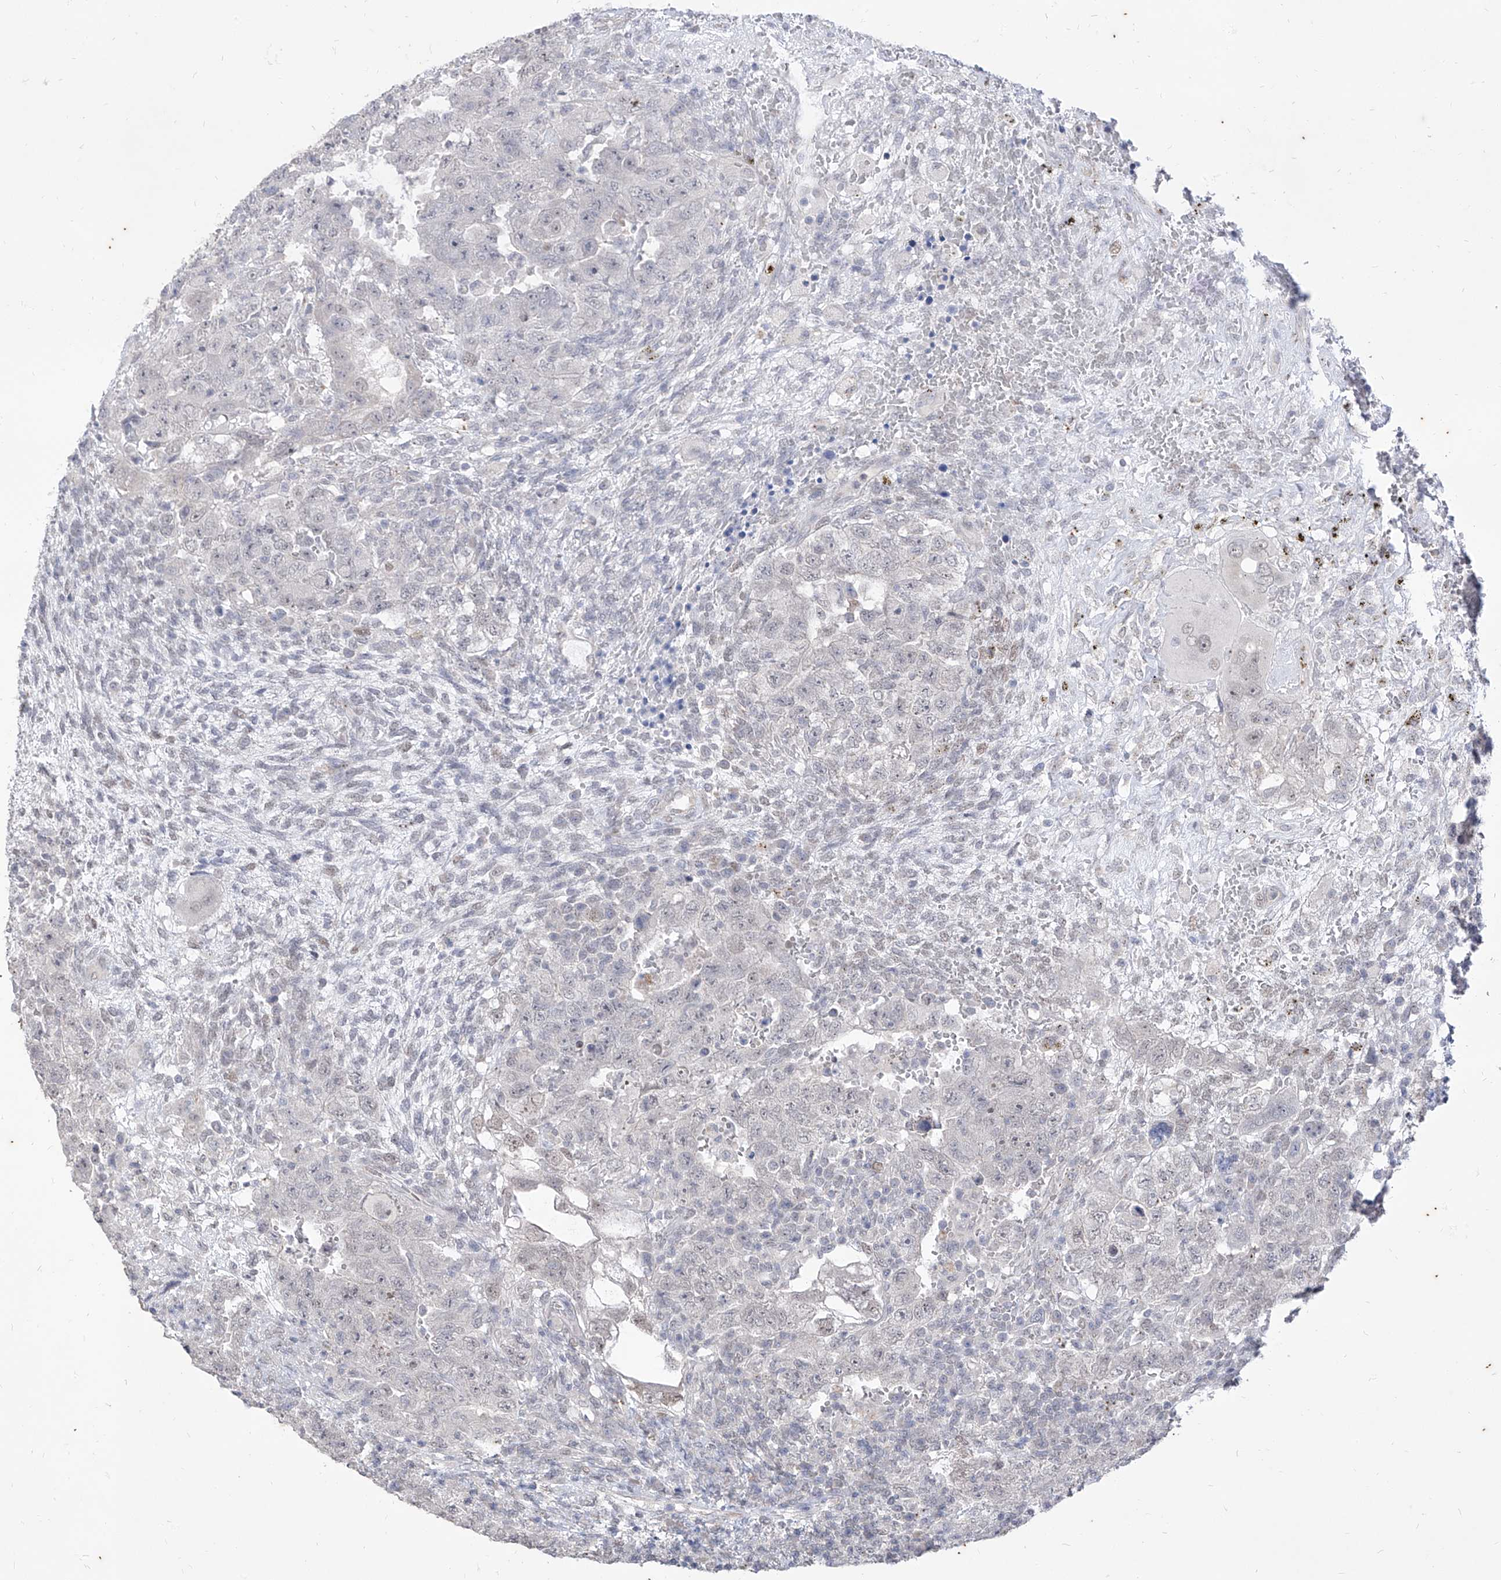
{"staining": {"intensity": "negative", "quantity": "none", "location": "none"}, "tissue": "testis cancer", "cell_type": "Tumor cells", "image_type": "cancer", "snomed": [{"axis": "morphology", "description": "Carcinoma, Embryonal, NOS"}, {"axis": "topography", "description": "Testis"}], "caption": "Tumor cells are negative for brown protein staining in testis embryonal carcinoma. The staining is performed using DAB (3,3'-diaminobenzidine) brown chromogen with nuclei counter-stained in using hematoxylin.", "gene": "PHF20L1", "patient": {"sex": "male", "age": 26}}